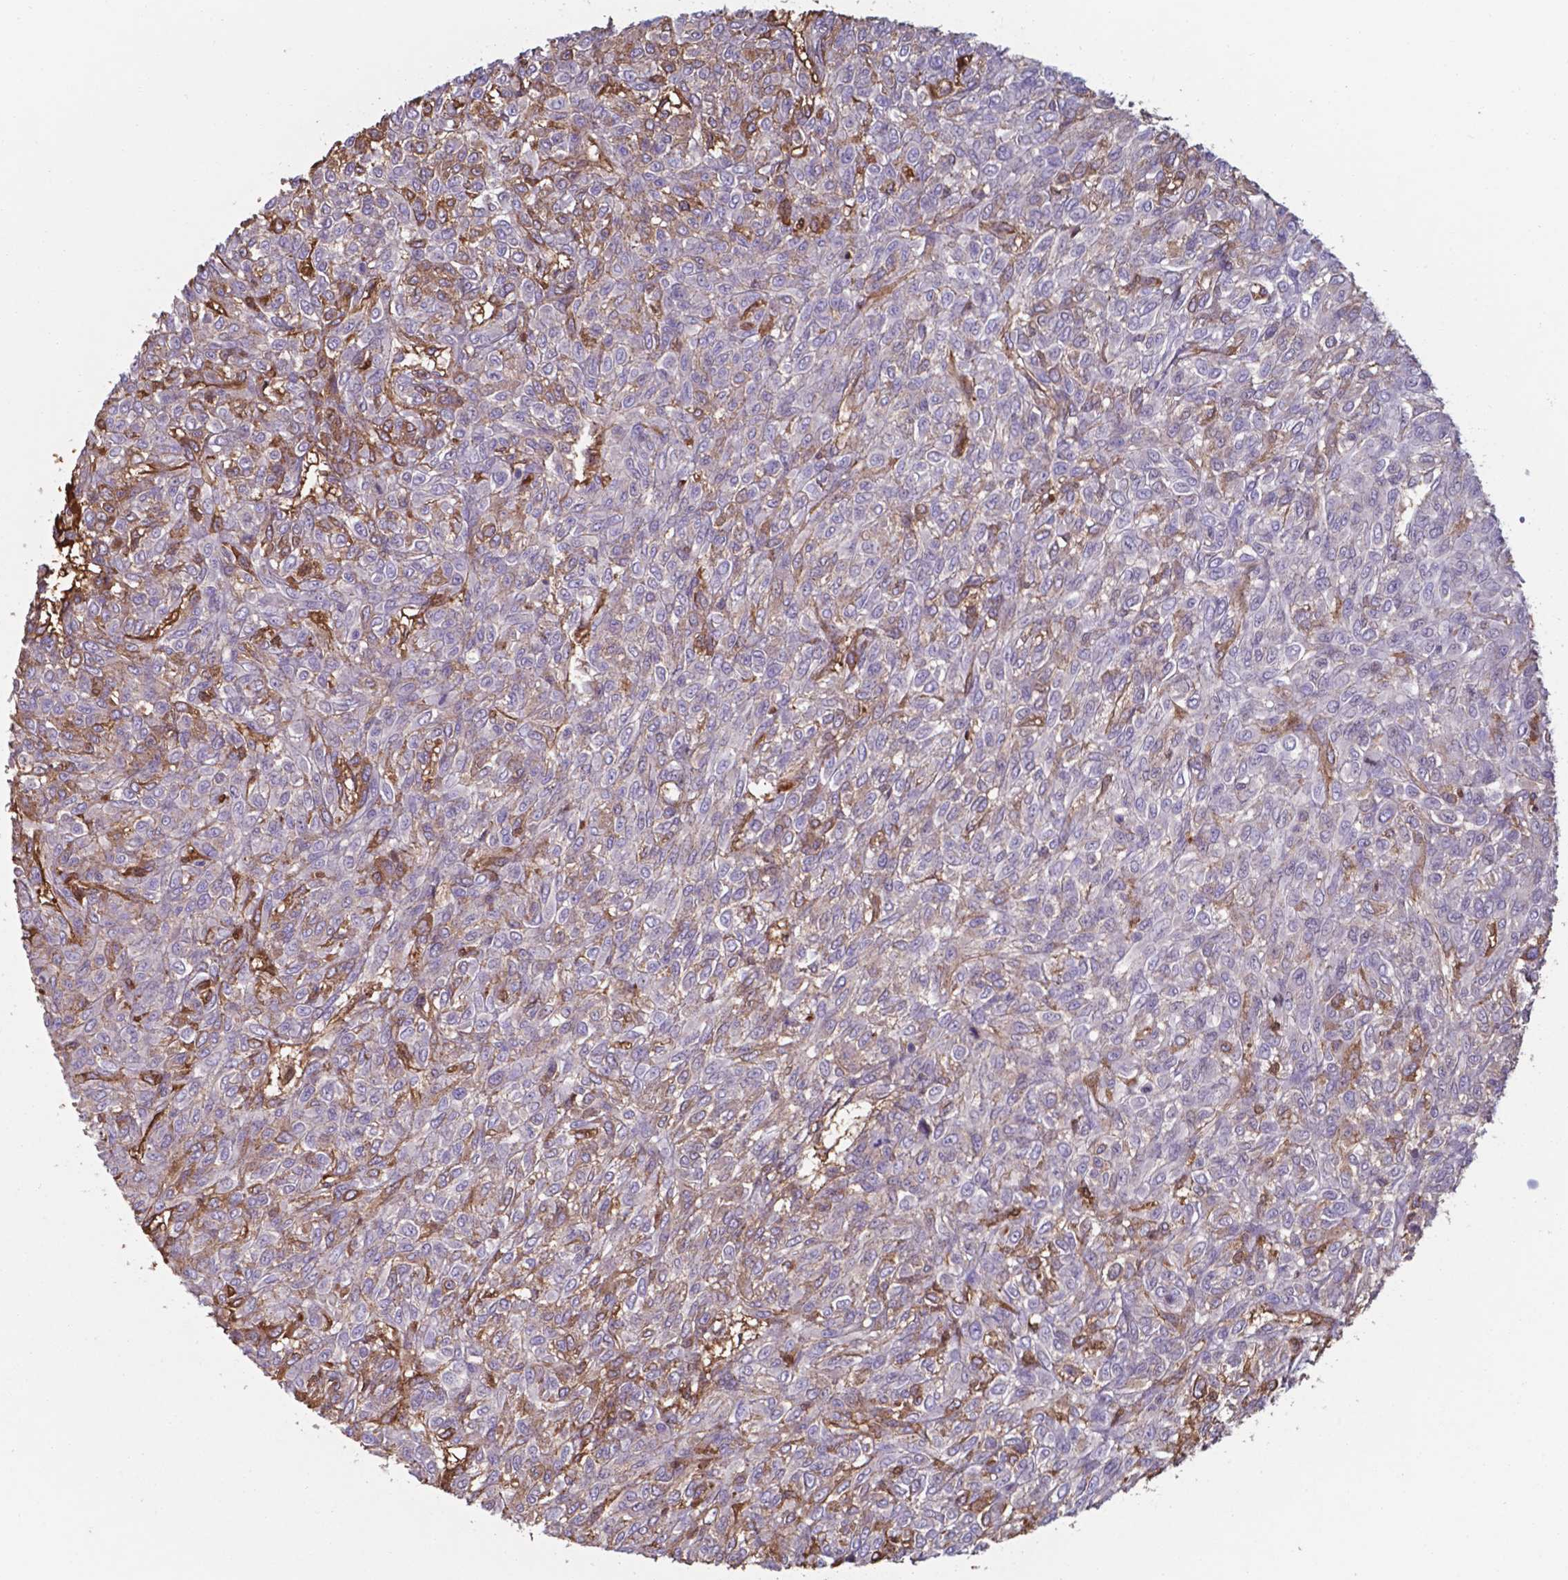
{"staining": {"intensity": "negative", "quantity": "none", "location": "none"}, "tissue": "renal cancer", "cell_type": "Tumor cells", "image_type": "cancer", "snomed": [{"axis": "morphology", "description": "Adenocarcinoma, NOS"}, {"axis": "topography", "description": "Kidney"}], "caption": "This is an immunohistochemistry histopathology image of renal cancer. There is no staining in tumor cells.", "gene": "SERPINA1", "patient": {"sex": "male", "age": 58}}